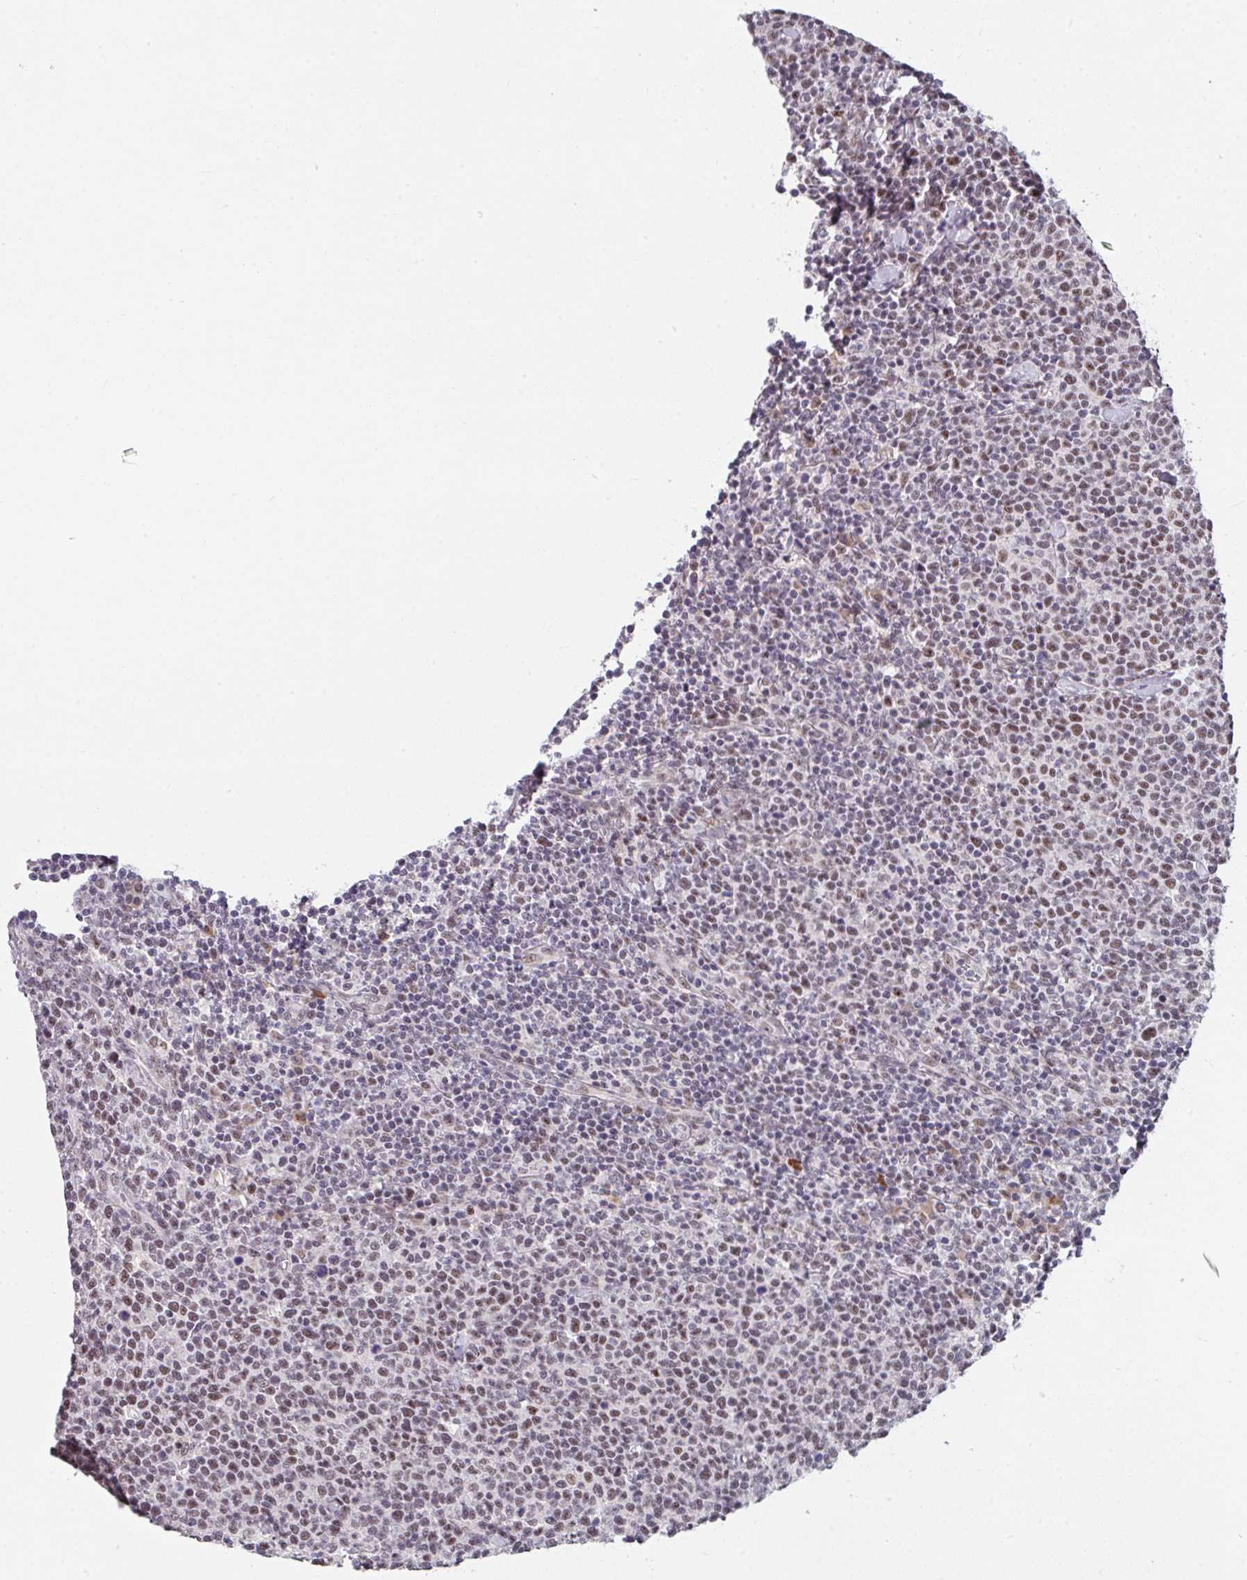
{"staining": {"intensity": "moderate", "quantity": "25%-75%", "location": "nuclear"}, "tissue": "lymphoma", "cell_type": "Tumor cells", "image_type": "cancer", "snomed": [{"axis": "morphology", "description": "Malignant lymphoma, non-Hodgkin's type, High grade"}, {"axis": "topography", "description": "Lymph node"}], "caption": "The immunohistochemical stain highlights moderate nuclear positivity in tumor cells of high-grade malignant lymphoma, non-Hodgkin's type tissue.", "gene": "RBBP6", "patient": {"sex": "male", "age": 61}}